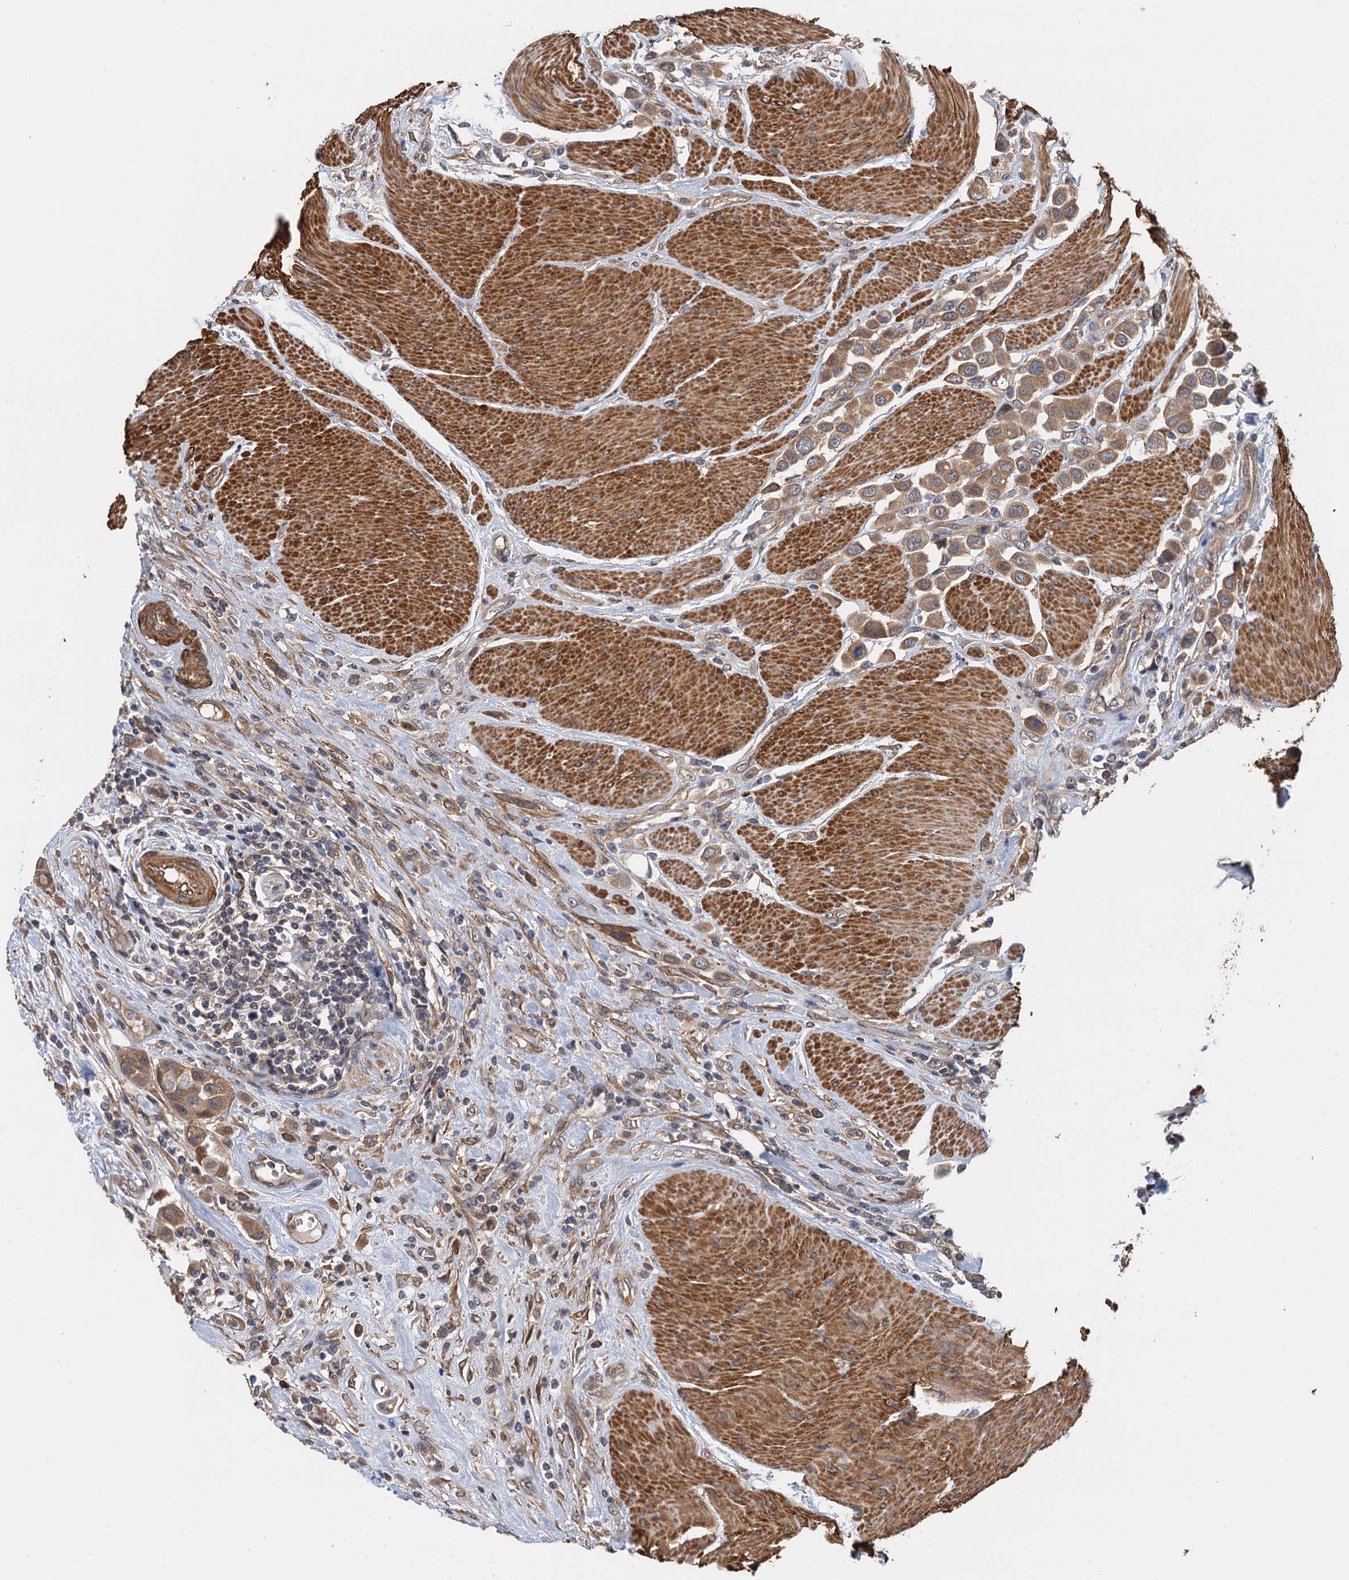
{"staining": {"intensity": "moderate", "quantity": ">75%", "location": "cytoplasmic/membranous"}, "tissue": "urothelial cancer", "cell_type": "Tumor cells", "image_type": "cancer", "snomed": [{"axis": "morphology", "description": "Urothelial carcinoma, High grade"}, {"axis": "topography", "description": "Urinary bladder"}], "caption": "This photomicrograph demonstrates immunohistochemistry (IHC) staining of human urothelial carcinoma (high-grade), with medium moderate cytoplasmic/membranous positivity in approximately >75% of tumor cells.", "gene": "MEAK7", "patient": {"sex": "male", "age": 50}}